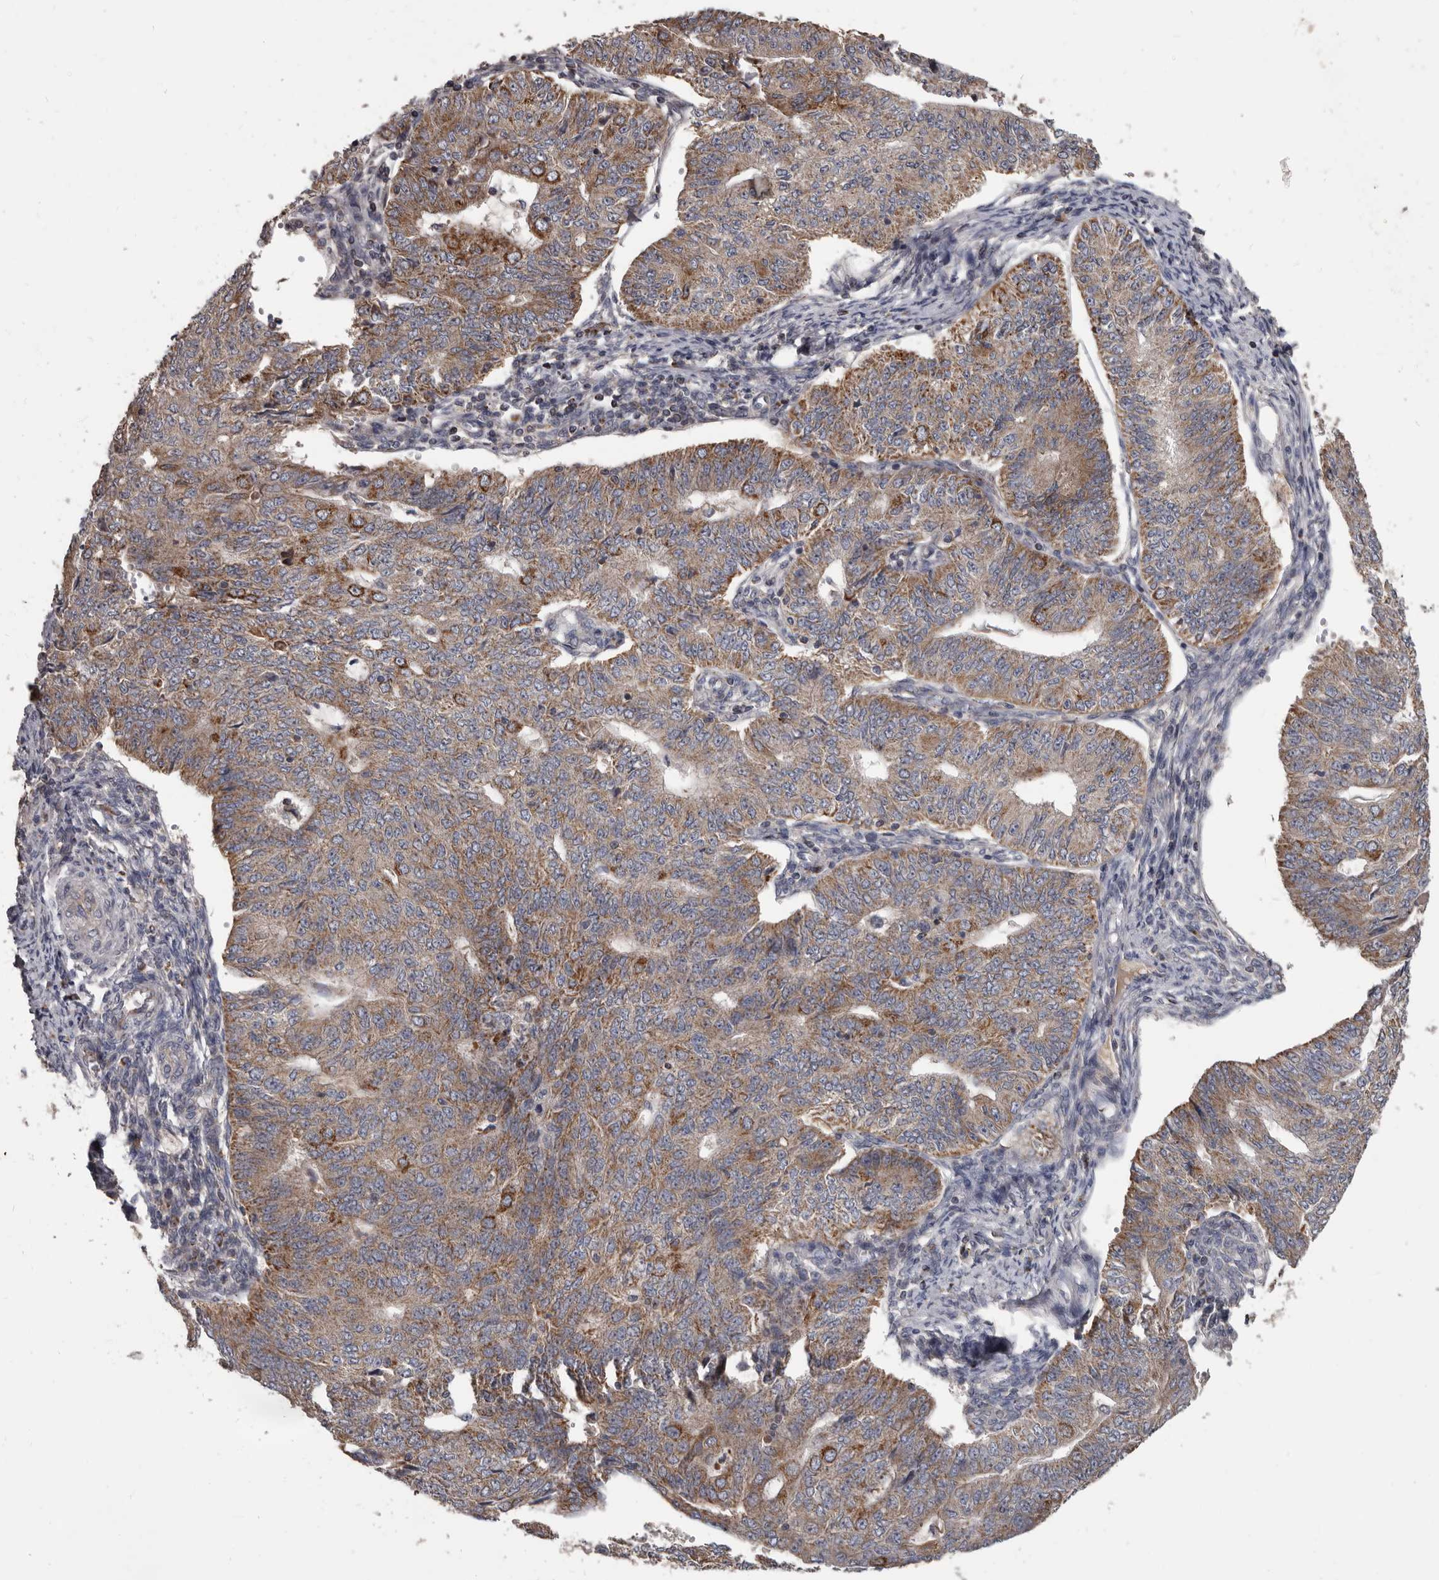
{"staining": {"intensity": "moderate", "quantity": ">75%", "location": "cytoplasmic/membranous"}, "tissue": "endometrial cancer", "cell_type": "Tumor cells", "image_type": "cancer", "snomed": [{"axis": "morphology", "description": "Adenocarcinoma, NOS"}, {"axis": "topography", "description": "Endometrium"}], "caption": "Protein expression by IHC displays moderate cytoplasmic/membranous expression in about >75% of tumor cells in endometrial cancer.", "gene": "ALDH5A1", "patient": {"sex": "female", "age": 32}}